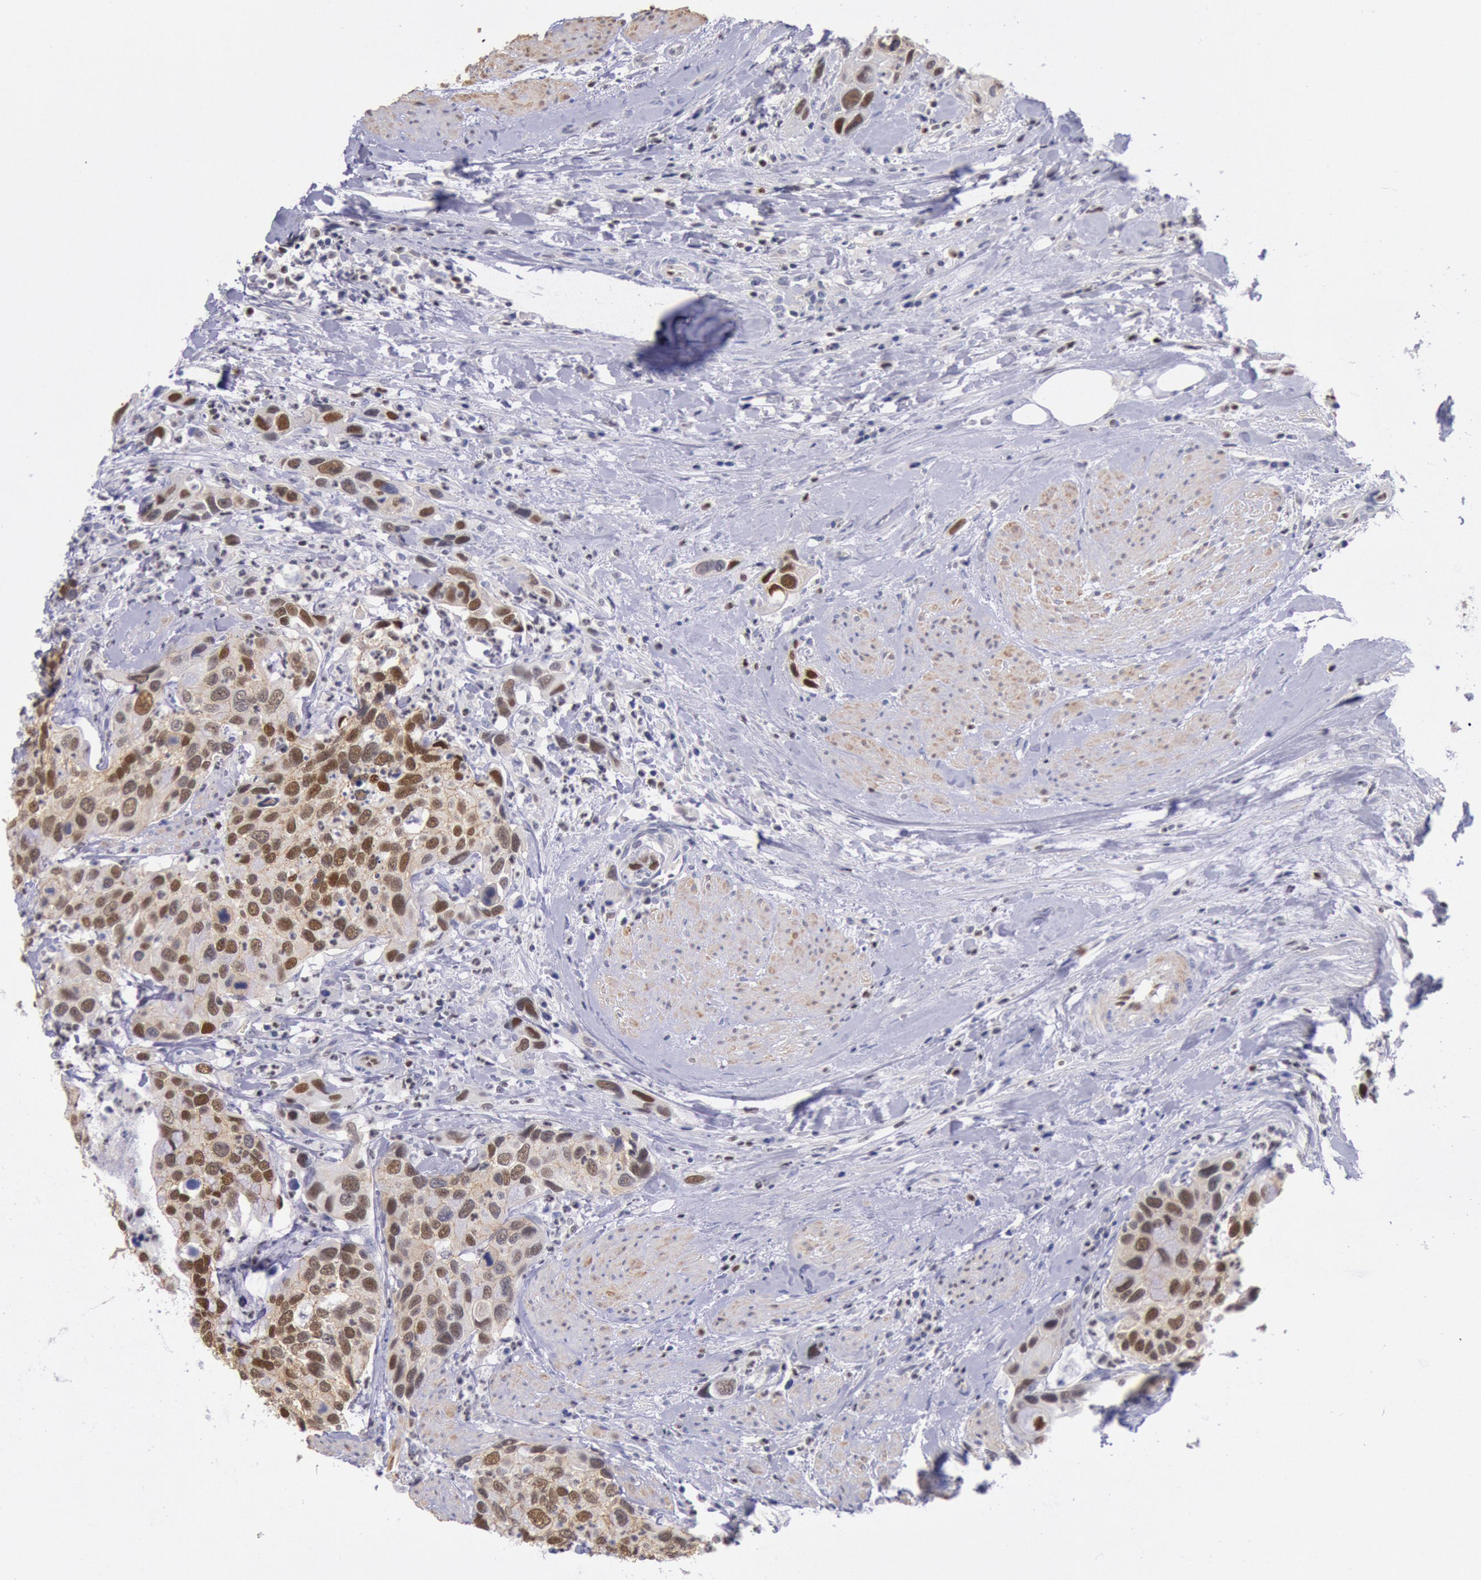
{"staining": {"intensity": "strong", "quantity": "25%-75%", "location": "cytoplasmic/membranous,nuclear"}, "tissue": "urothelial cancer", "cell_type": "Tumor cells", "image_type": "cancer", "snomed": [{"axis": "morphology", "description": "Urothelial carcinoma, High grade"}, {"axis": "topography", "description": "Urinary bladder"}], "caption": "An immunohistochemistry photomicrograph of tumor tissue is shown. Protein staining in brown highlights strong cytoplasmic/membranous and nuclear positivity in urothelial cancer within tumor cells.", "gene": "RPS6KA5", "patient": {"sex": "male", "age": 66}}